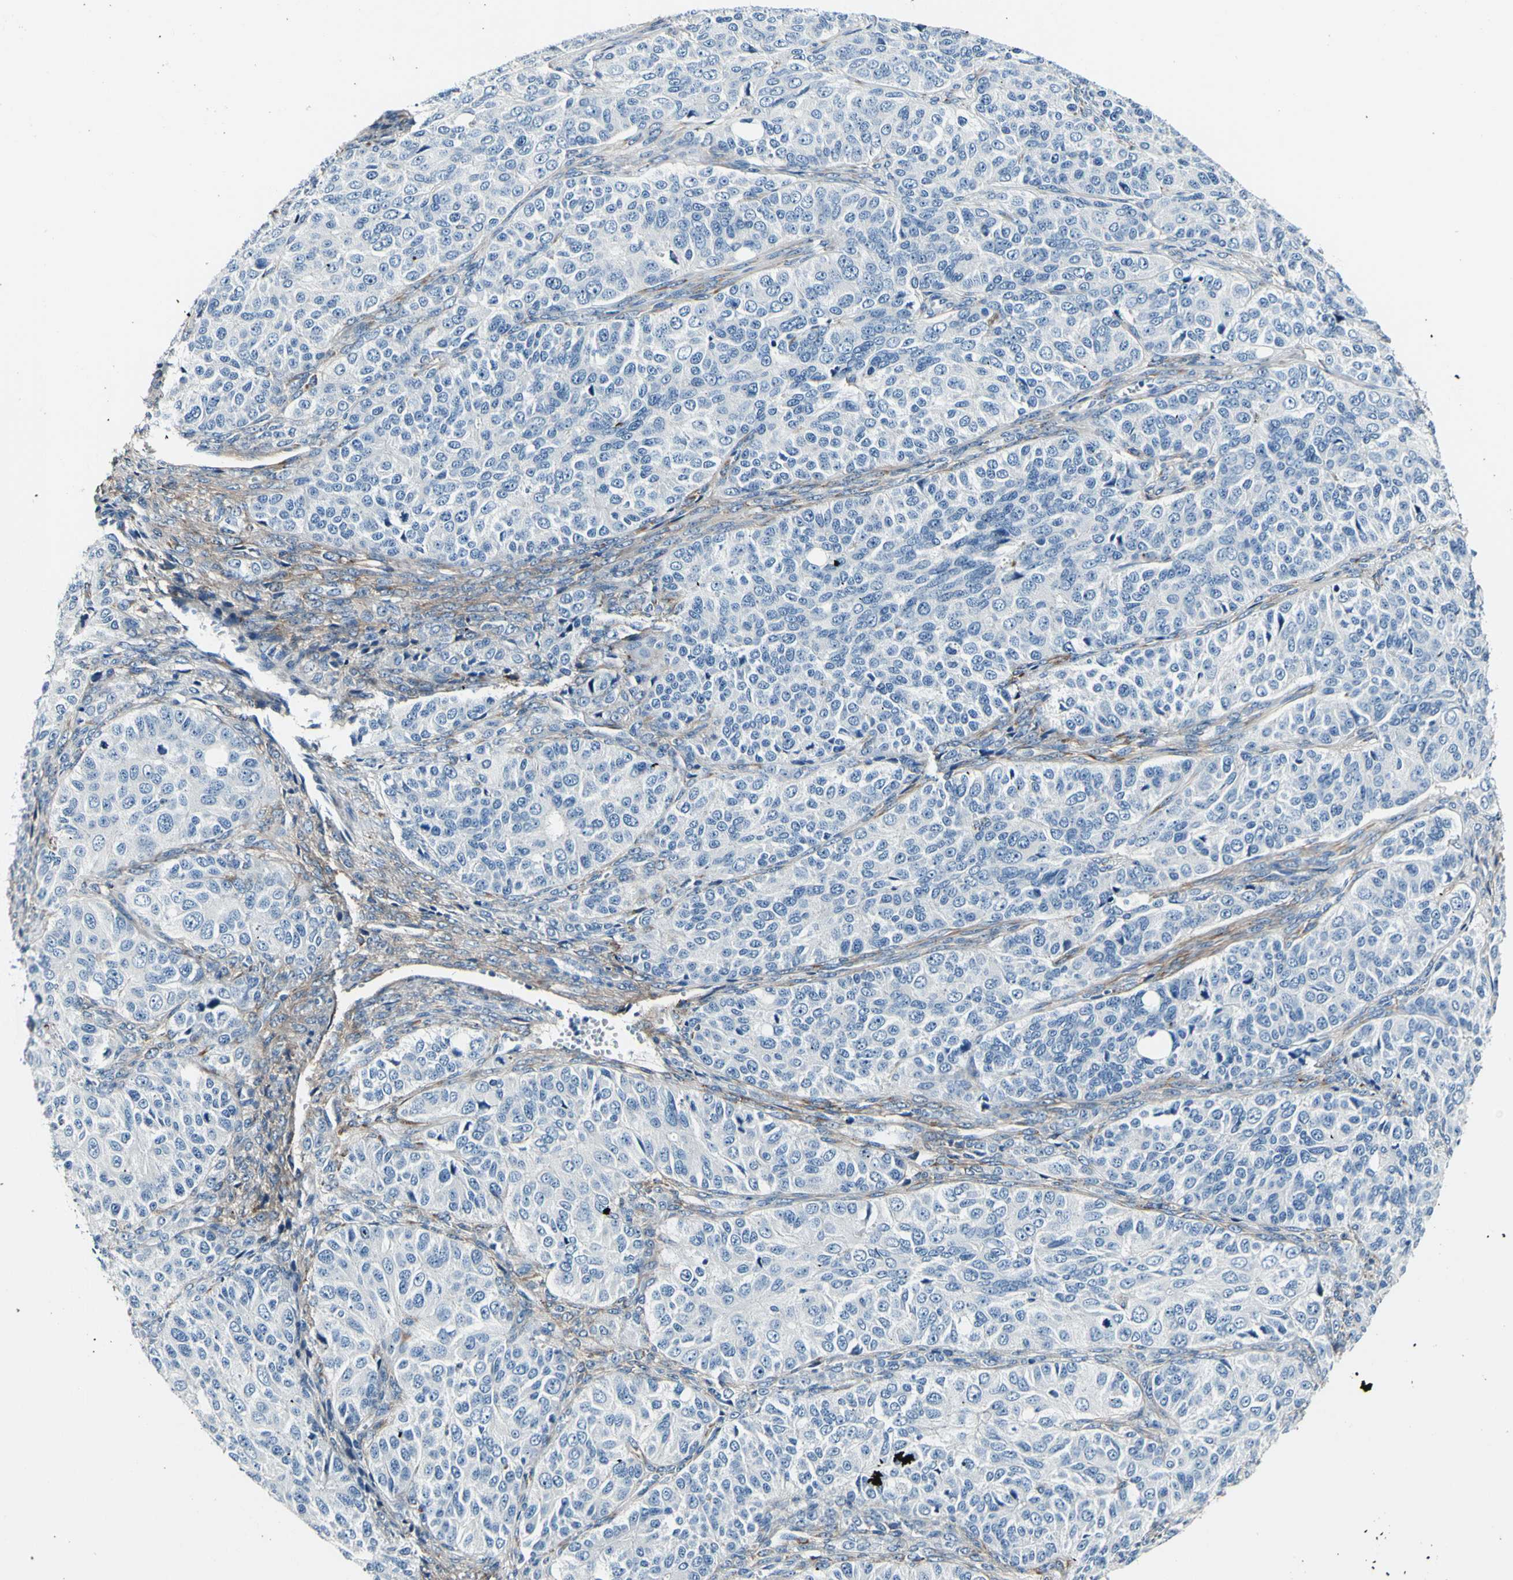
{"staining": {"intensity": "negative", "quantity": "none", "location": "none"}, "tissue": "ovarian cancer", "cell_type": "Tumor cells", "image_type": "cancer", "snomed": [{"axis": "morphology", "description": "Carcinoma, endometroid"}, {"axis": "topography", "description": "Ovary"}], "caption": "DAB immunohistochemical staining of ovarian cancer reveals no significant expression in tumor cells.", "gene": "COL6A3", "patient": {"sex": "female", "age": 51}}